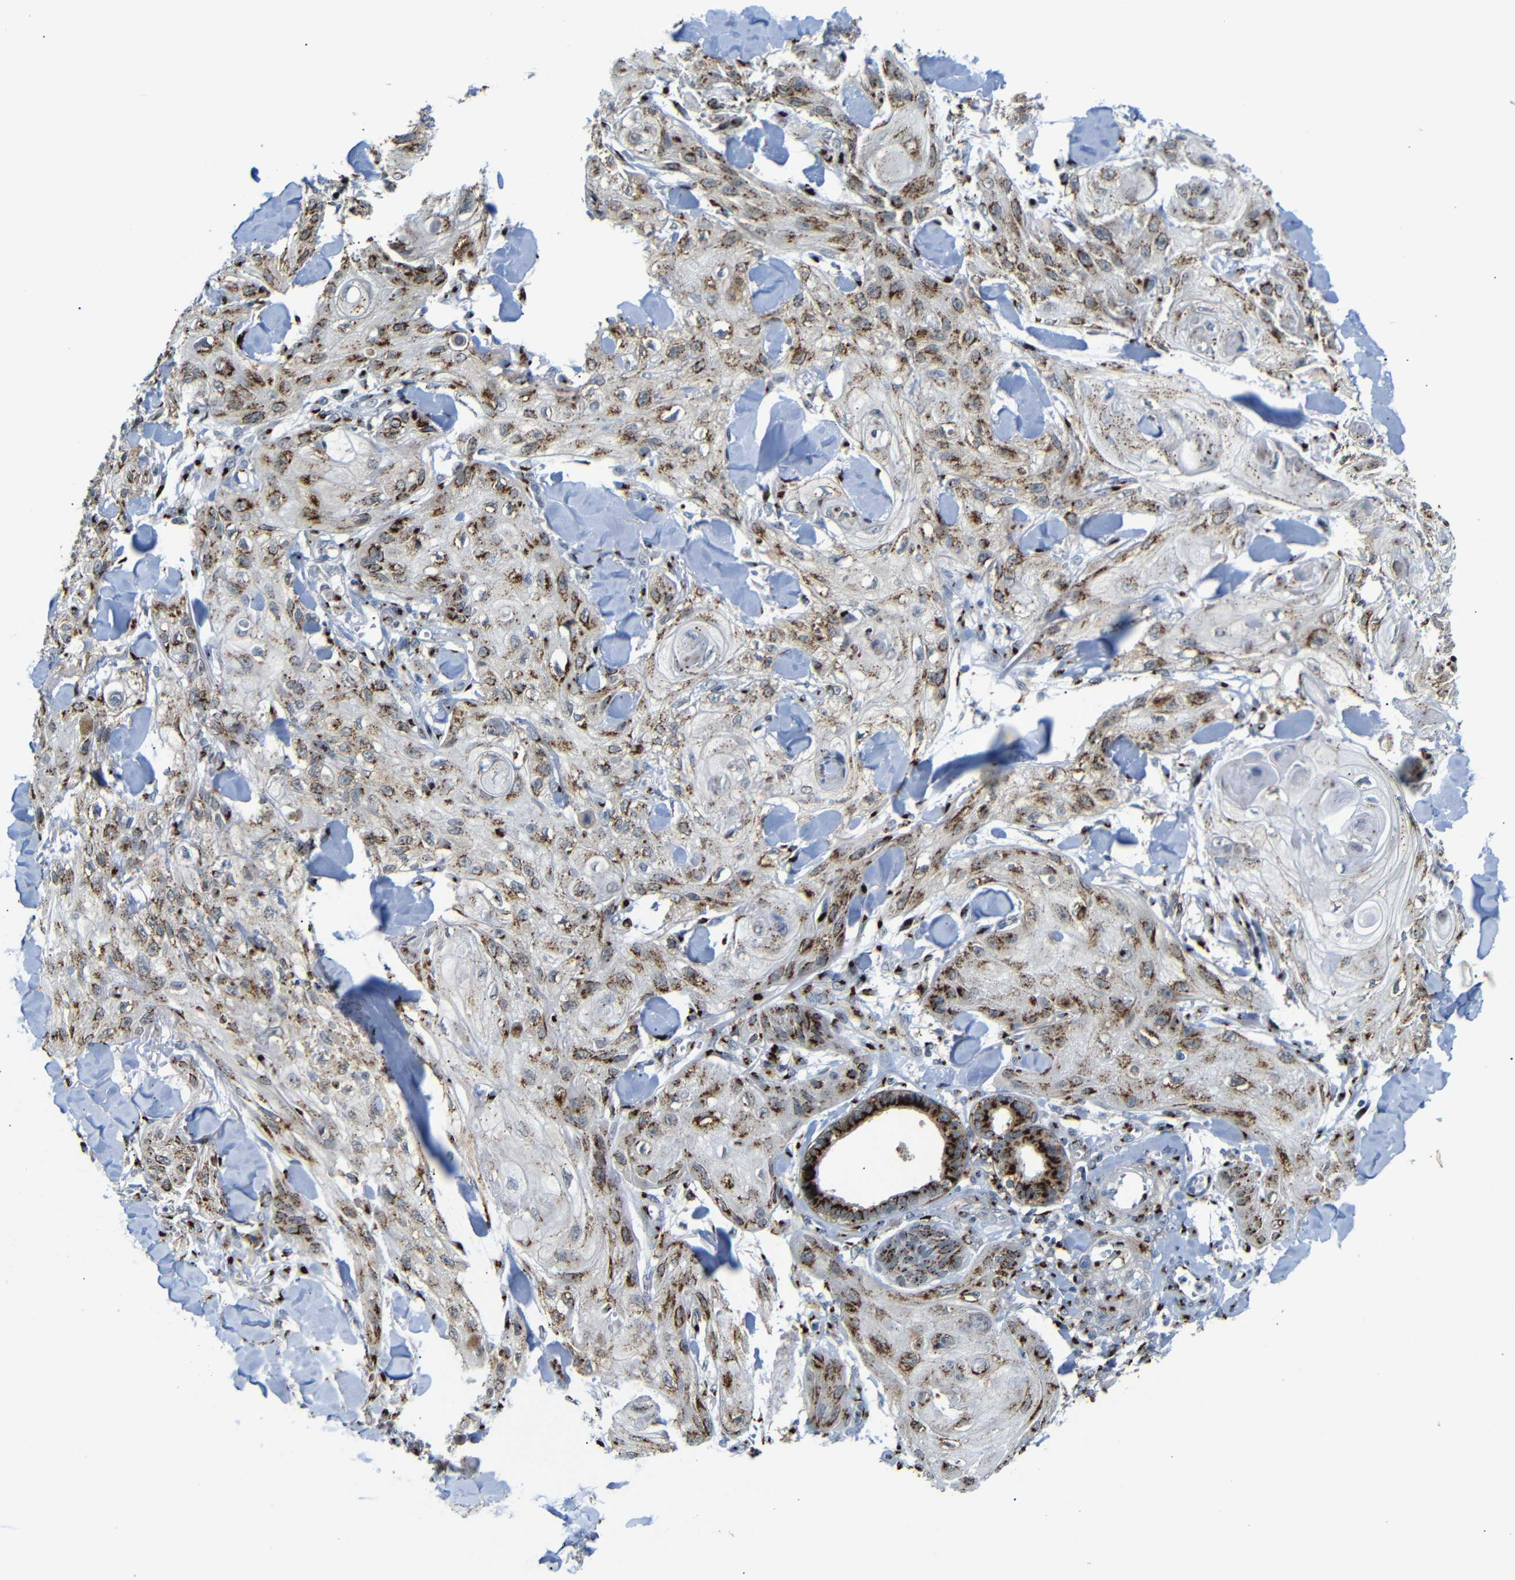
{"staining": {"intensity": "moderate", "quantity": ">75%", "location": "cytoplasmic/membranous"}, "tissue": "skin cancer", "cell_type": "Tumor cells", "image_type": "cancer", "snomed": [{"axis": "morphology", "description": "Squamous cell carcinoma, NOS"}, {"axis": "topography", "description": "Skin"}], "caption": "High-magnification brightfield microscopy of squamous cell carcinoma (skin) stained with DAB (brown) and counterstained with hematoxylin (blue). tumor cells exhibit moderate cytoplasmic/membranous expression is present in about>75% of cells. The staining is performed using DAB brown chromogen to label protein expression. The nuclei are counter-stained blue using hematoxylin.", "gene": "TGOLN2", "patient": {"sex": "male", "age": 74}}